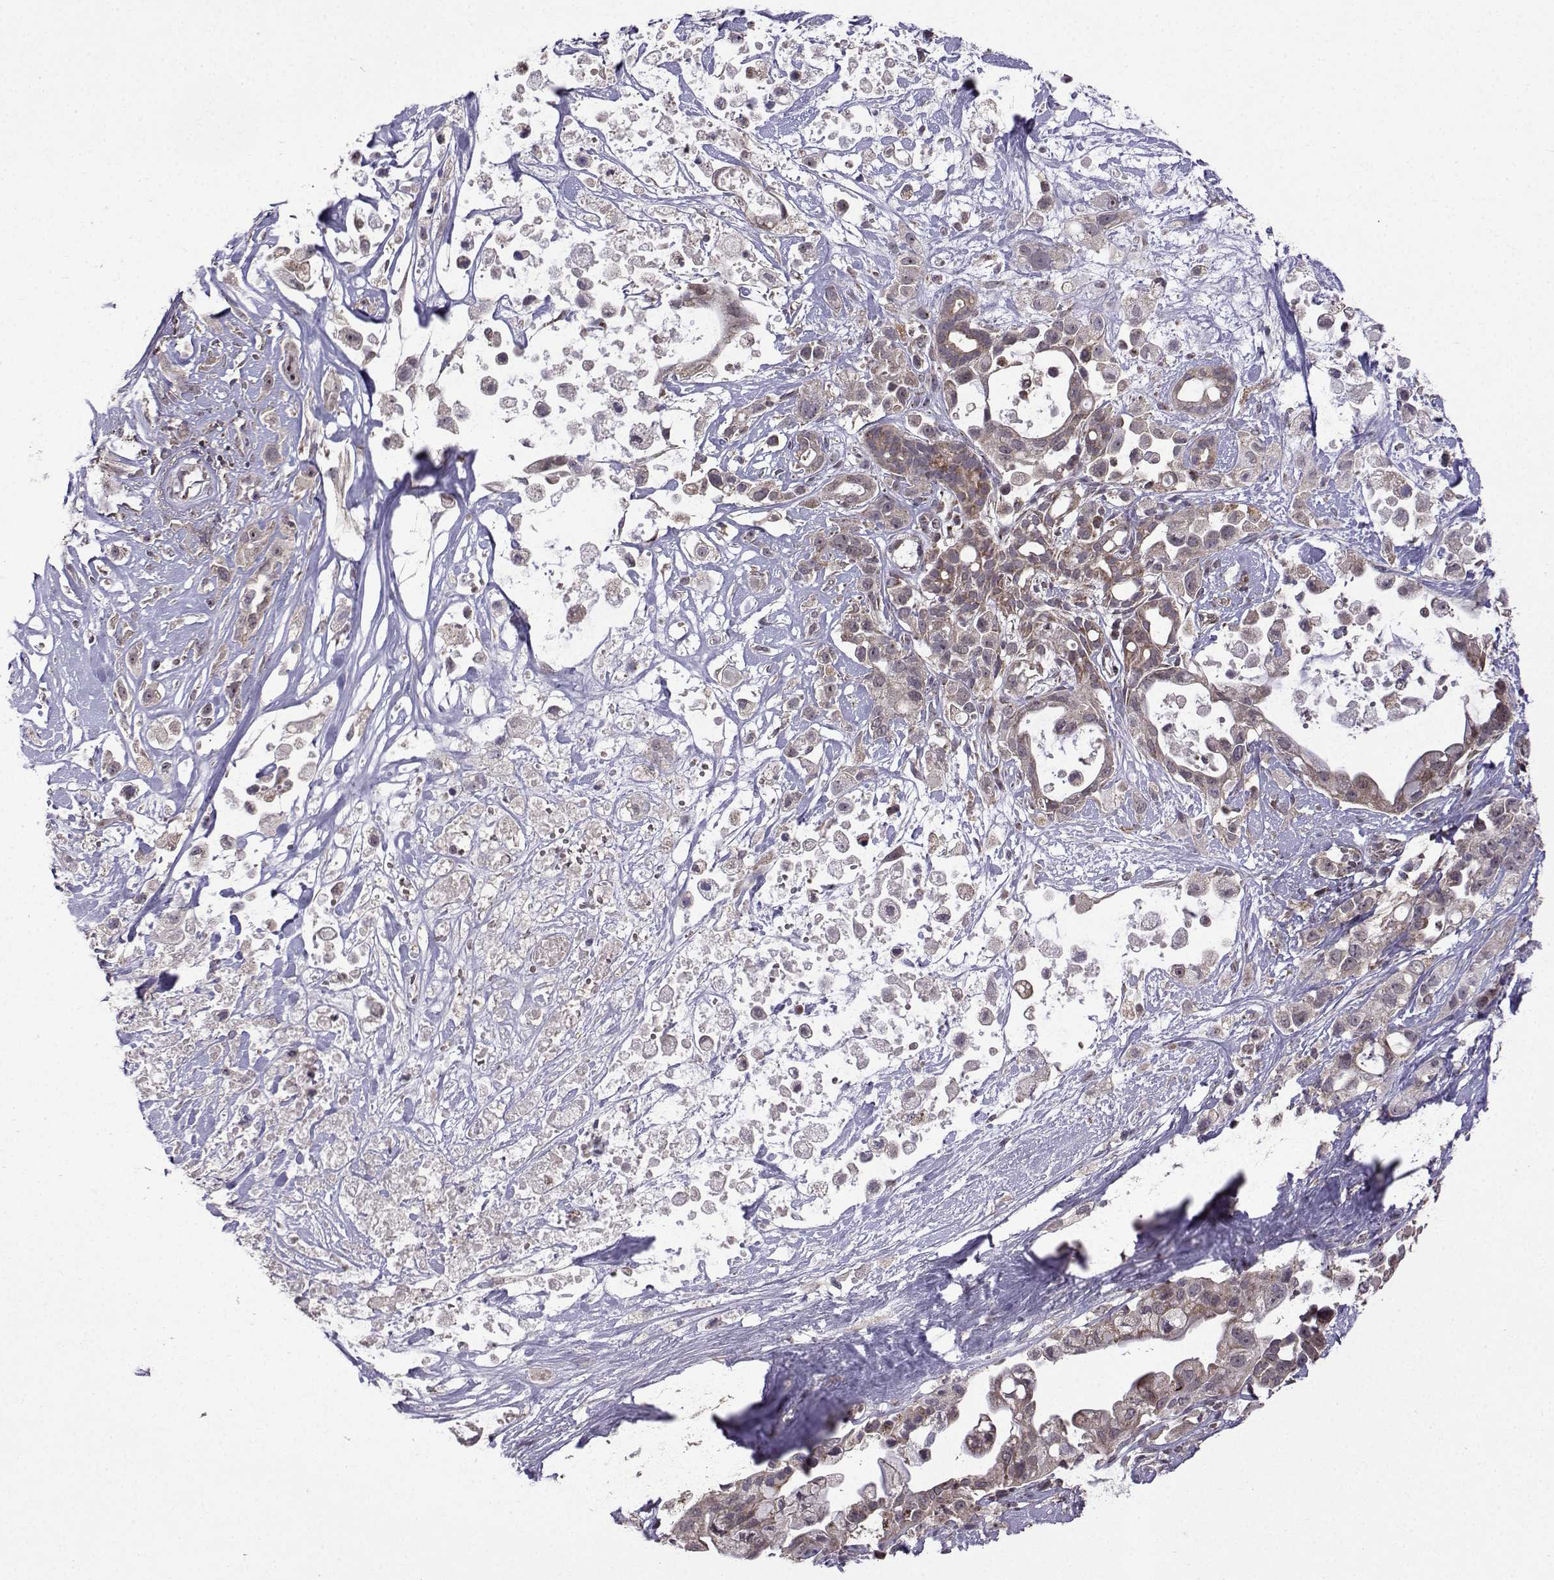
{"staining": {"intensity": "weak", "quantity": "<25%", "location": "cytoplasmic/membranous"}, "tissue": "pancreatic cancer", "cell_type": "Tumor cells", "image_type": "cancer", "snomed": [{"axis": "morphology", "description": "Adenocarcinoma, NOS"}, {"axis": "topography", "description": "Pancreas"}], "caption": "High magnification brightfield microscopy of pancreatic adenocarcinoma stained with DAB (brown) and counterstained with hematoxylin (blue): tumor cells show no significant positivity.", "gene": "TAB2", "patient": {"sex": "male", "age": 44}}